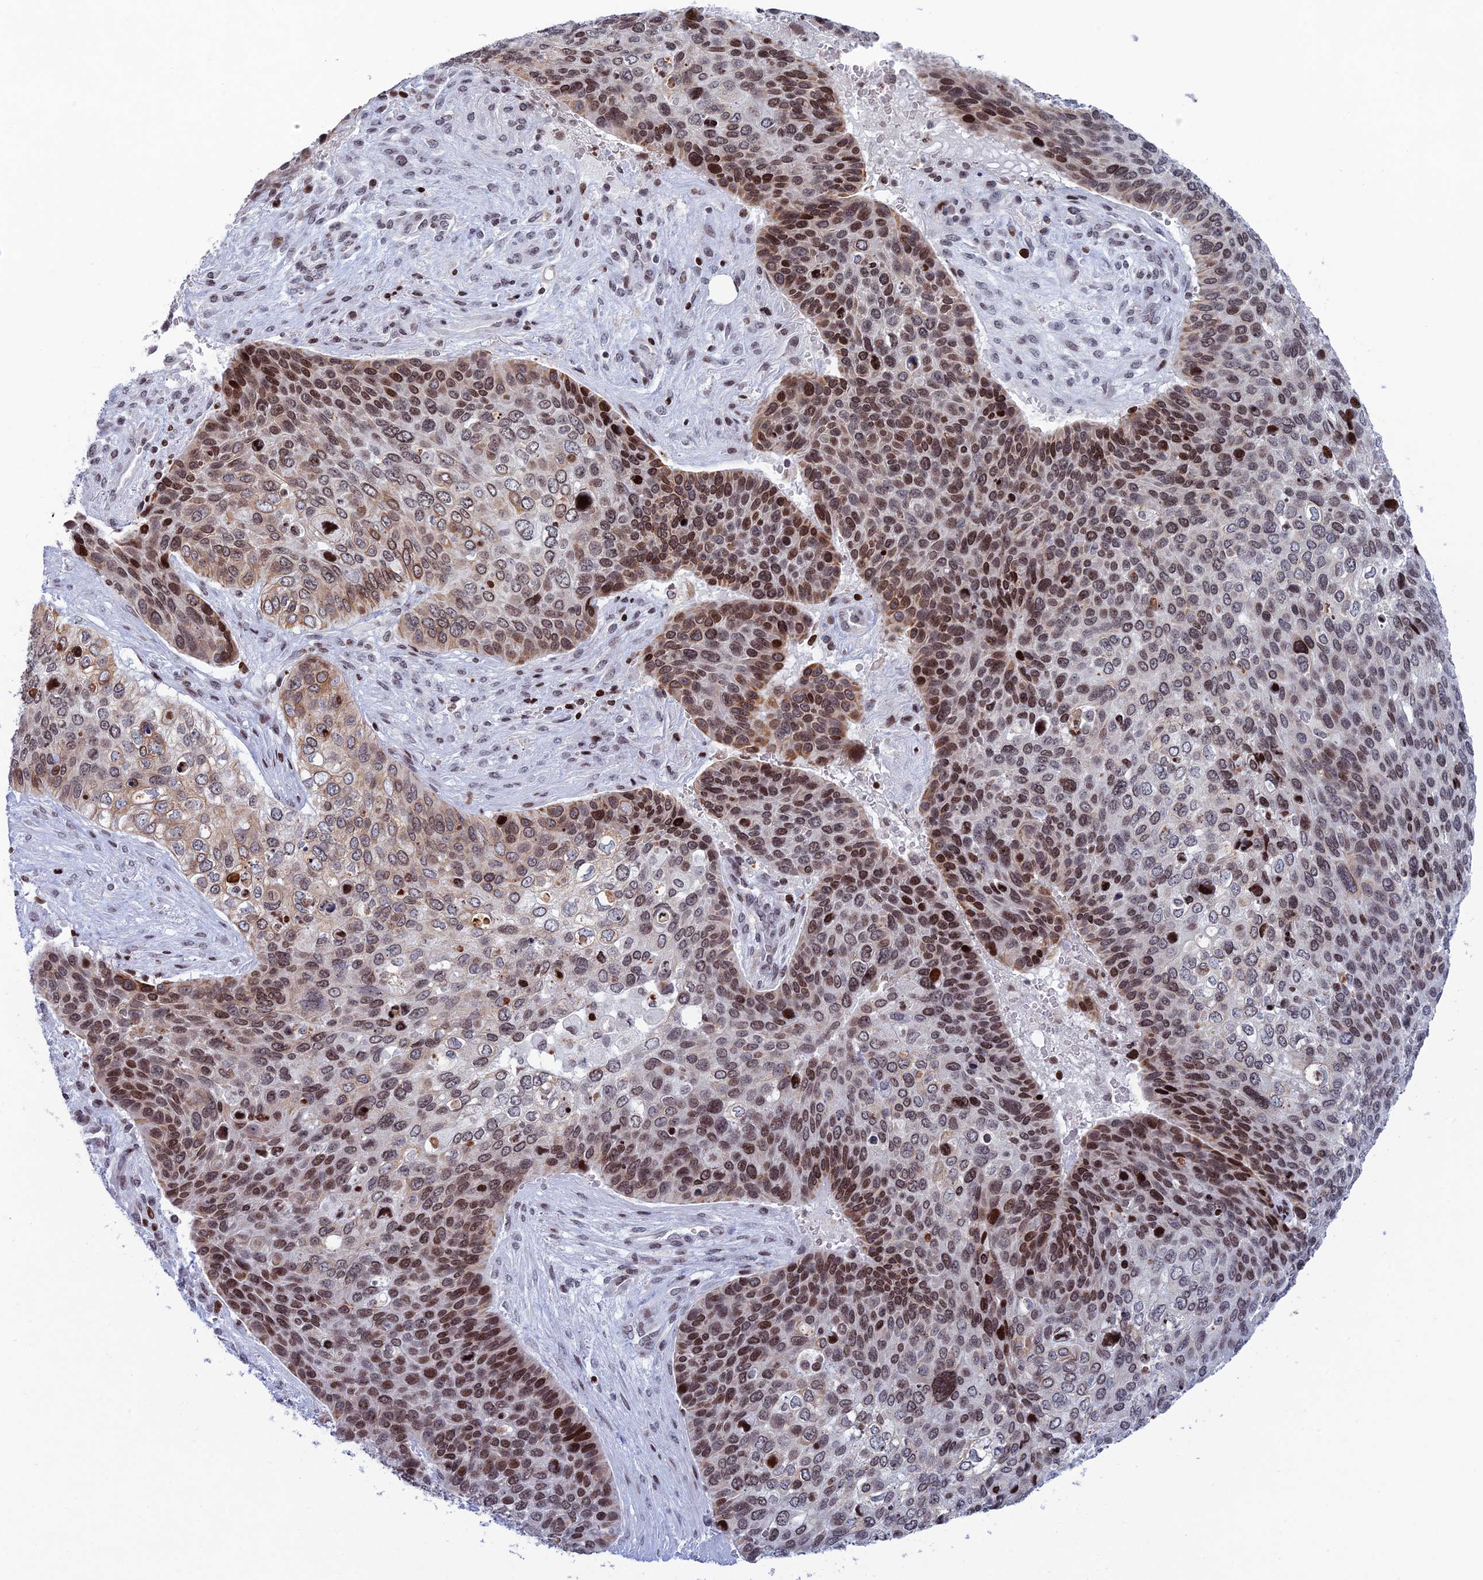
{"staining": {"intensity": "strong", "quantity": "25%-75%", "location": "nuclear"}, "tissue": "skin cancer", "cell_type": "Tumor cells", "image_type": "cancer", "snomed": [{"axis": "morphology", "description": "Basal cell carcinoma"}, {"axis": "topography", "description": "Skin"}], "caption": "Tumor cells demonstrate strong nuclear positivity in approximately 25%-75% of cells in skin cancer (basal cell carcinoma).", "gene": "AFF3", "patient": {"sex": "female", "age": 74}}